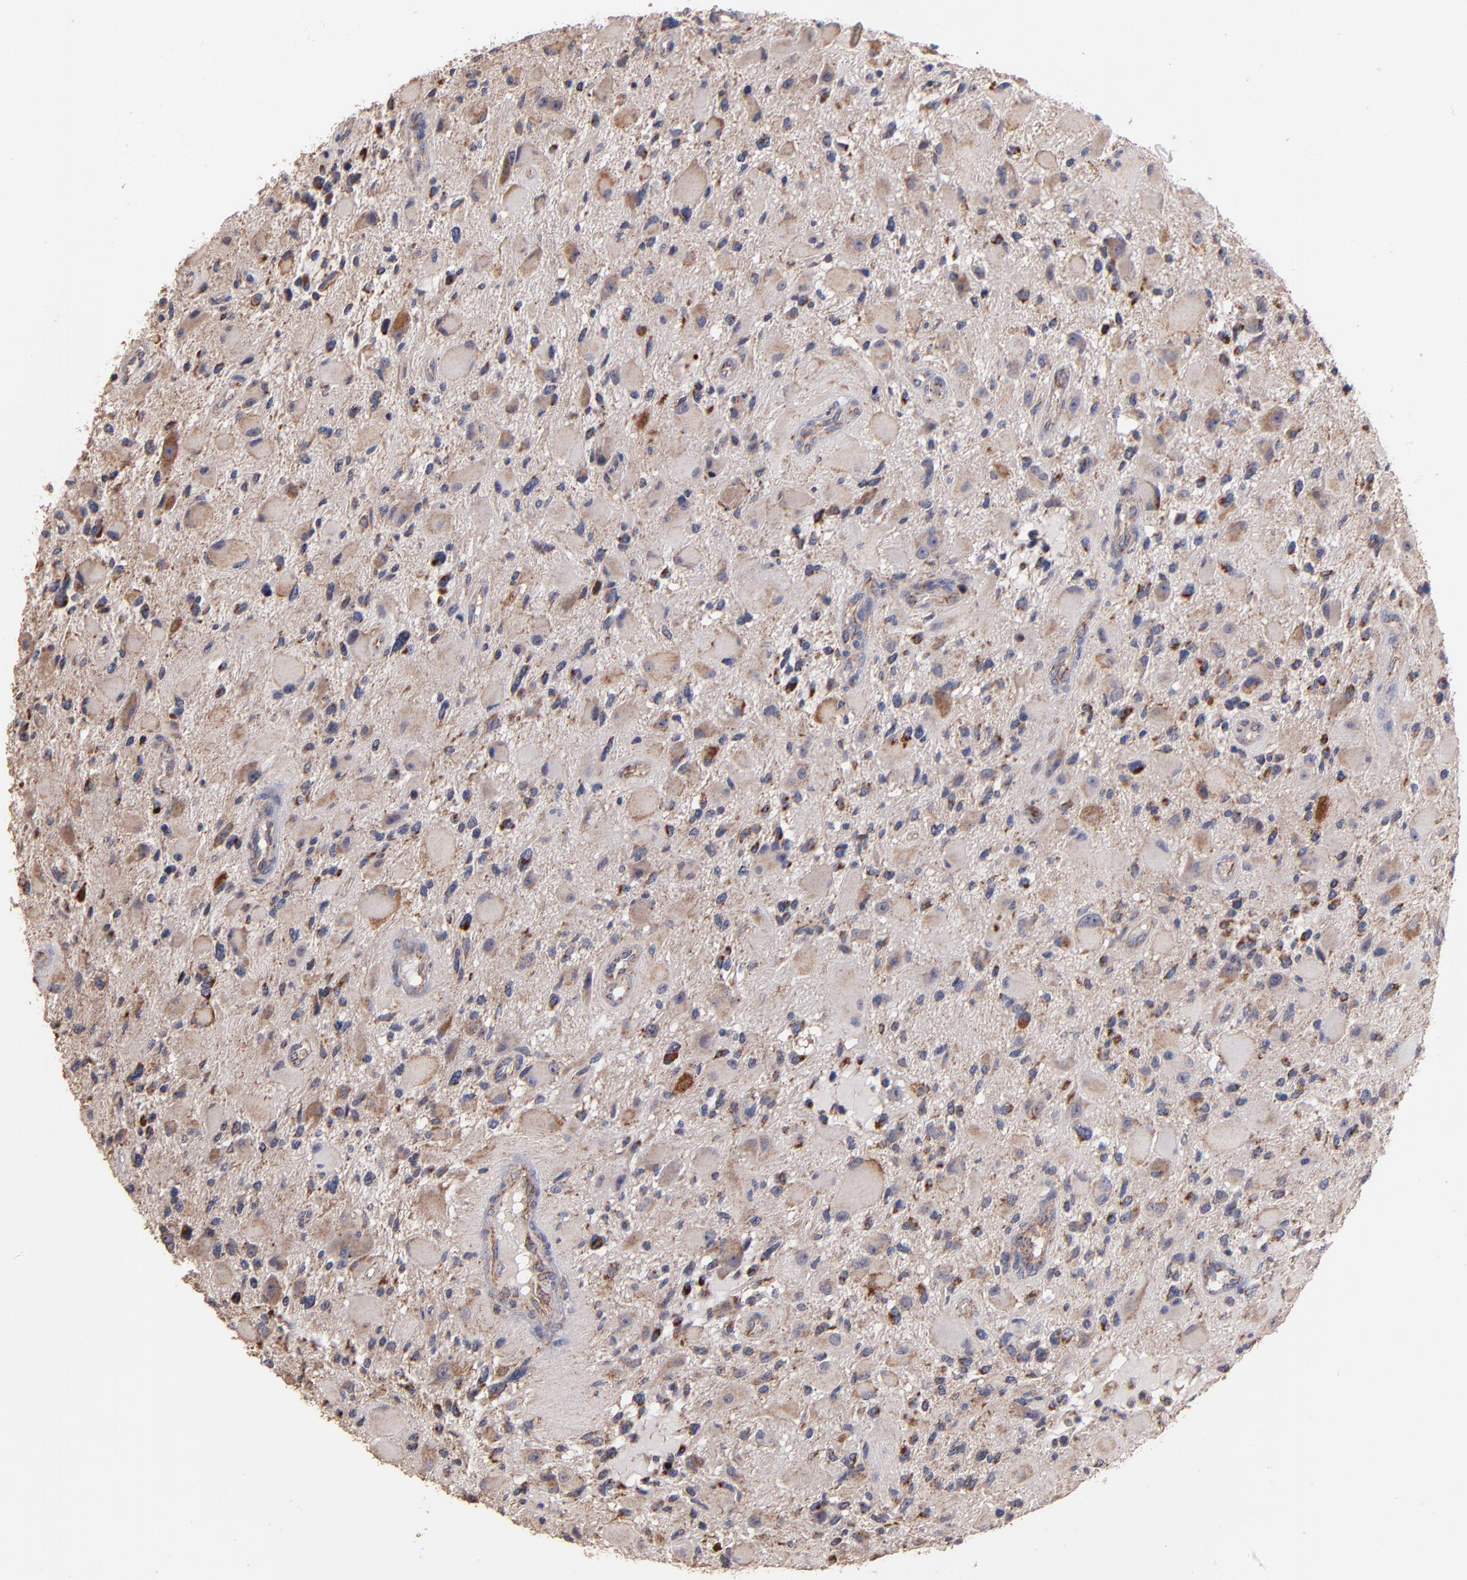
{"staining": {"intensity": "moderate", "quantity": "<25%", "location": "cytoplasmic/membranous"}, "tissue": "glioma", "cell_type": "Tumor cells", "image_type": "cancer", "snomed": [{"axis": "morphology", "description": "Glioma, malignant, High grade"}, {"axis": "topography", "description": "Brain"}], "caption": "Immunohistochemical staining of glioma shows moderate cytoplasmic/membranous protein staining in approximately <25% of tumor cells. (DAB (3,3'-diaminobenzidine) IHC, brown staining for protein, blue staining for nuclei).", "gene": "DIABLO", "patient": {"sex": "female", "age": 60}}